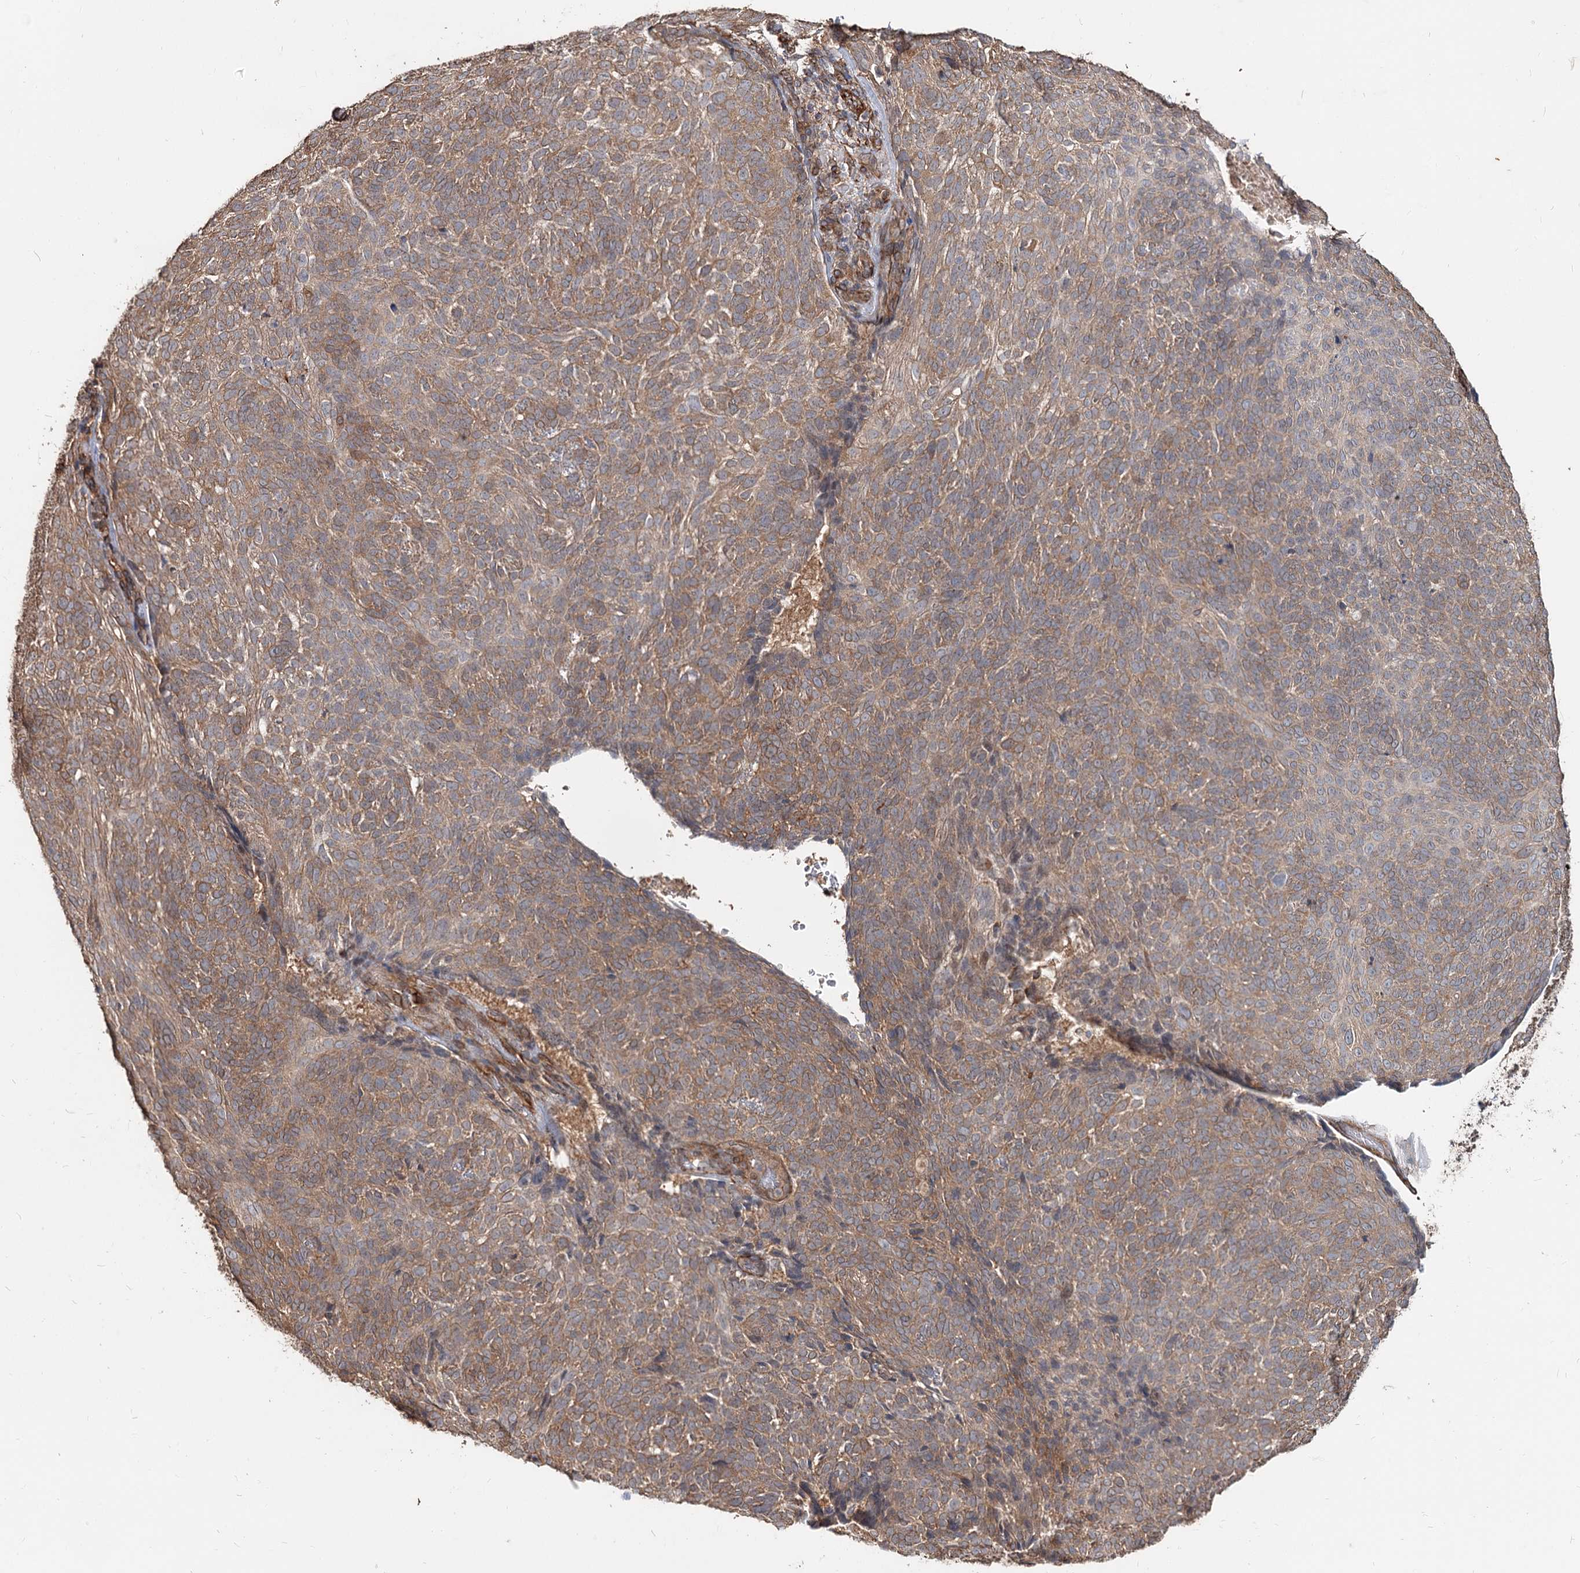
{"staining": {"intensity": "moderate", "quantity": ">75%", "location": "cytoplasmic/membranous"}, "tissue": "skin cancer", "cell_type": "Tumor cells", "image_type": "cancer", "snomed": [{"axis": "morphology", "description": "Basal cell carcinoma"}, {"axis": "topography", "description": "Skin"}], "caption": "Basal cell carcinoma (skin) stained with a brown dye demonstrates moderate cytoplasmic/membranous positive expression in approximately >75% of tumor cells.", "gene": "SPART", "patient": {"sex": "male", "age": 85}}